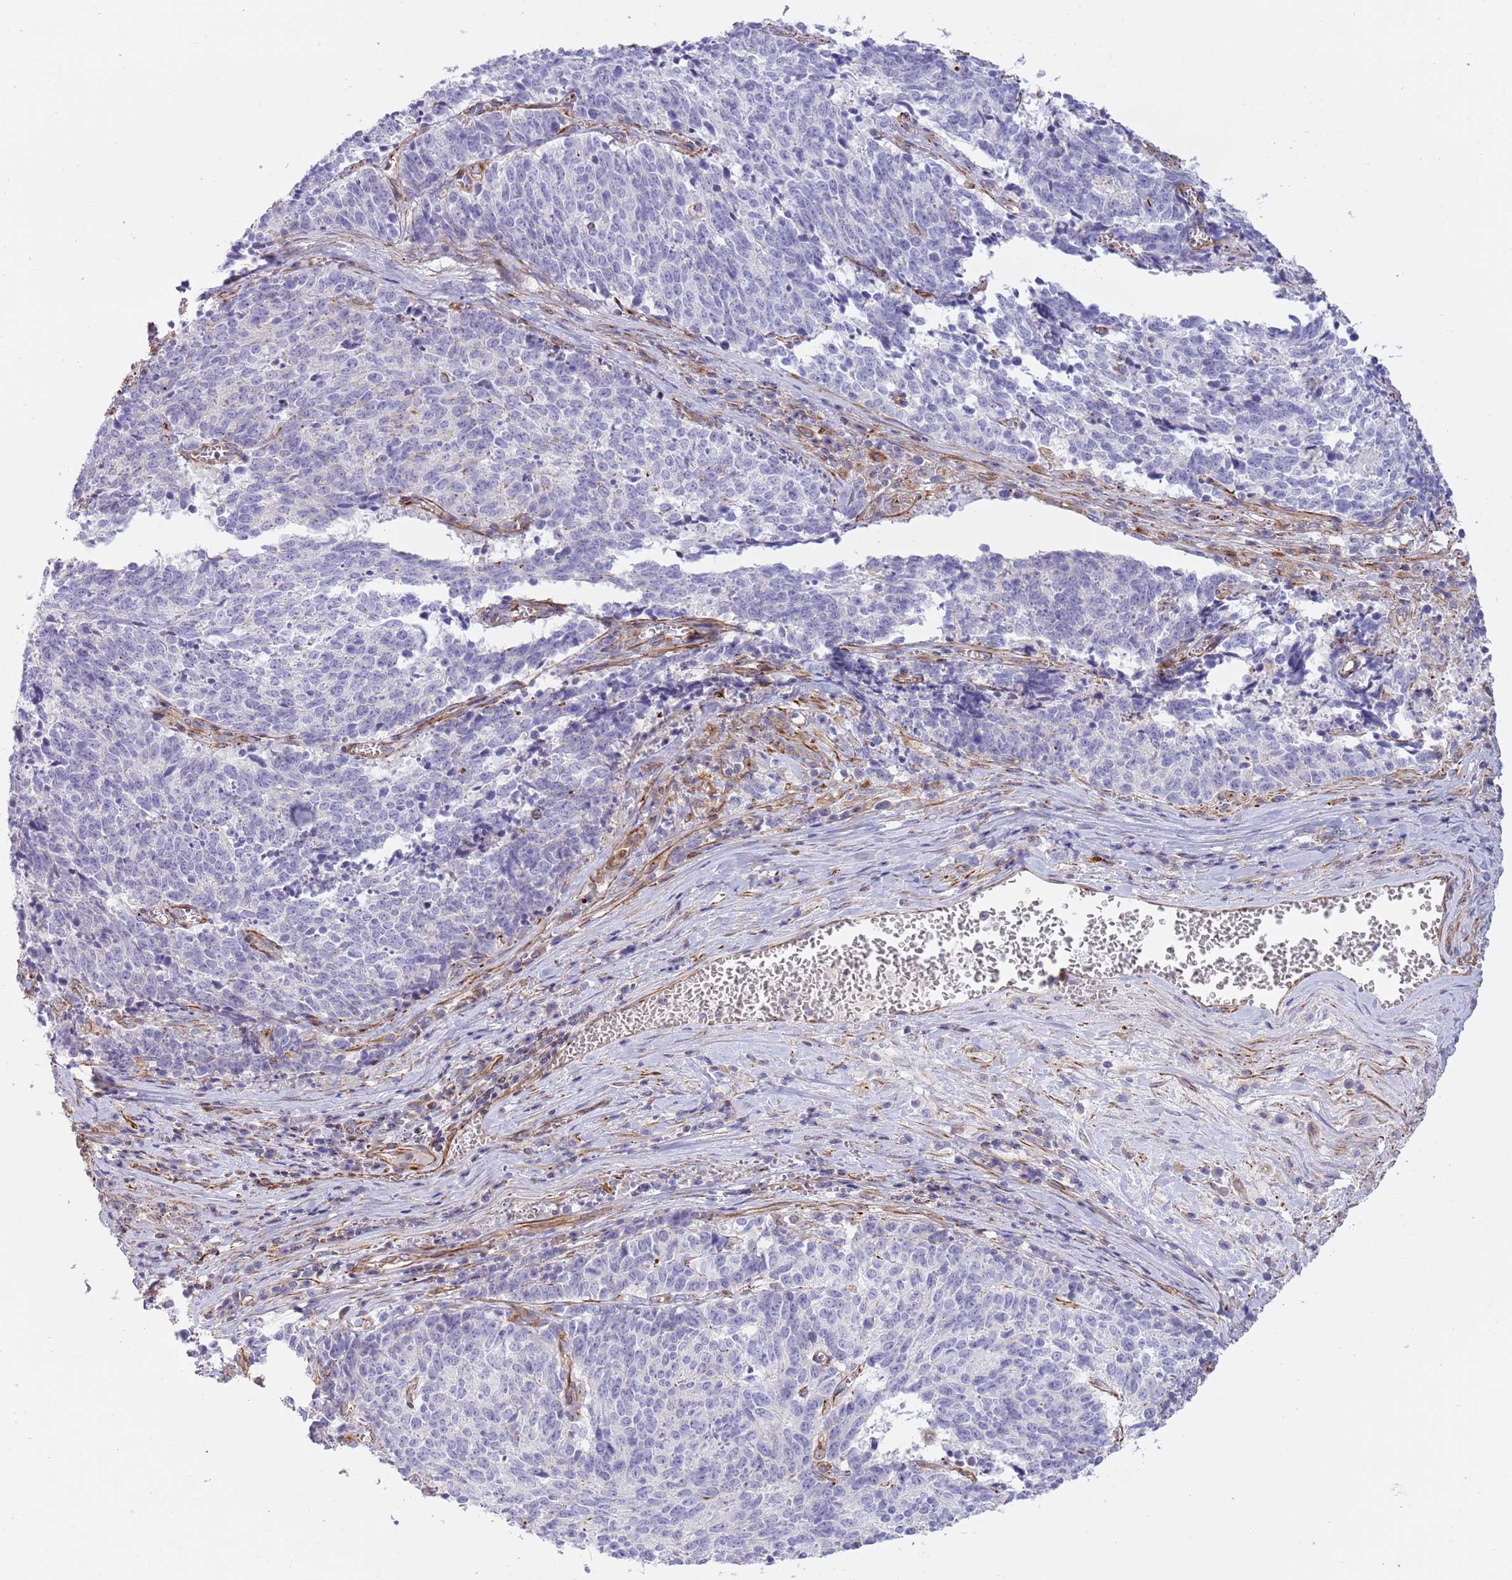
{"staining": {"intensity": "negative", "quantity": "none", "location": "none"}, "tissue": "cervical cancer", "cell_type": "Tumor cells", "image_type": "cancer", "snomed": [{"axis": "morphology", "description": "Squamous cell carcinoma, NOS"}, {"axis": "topography", "description": "Cervix"}], "caption": "A micrograph of human cervical cancer is negative for staining in tumor cells.", "gene": "MOGAT1", "patient": {"sex": "female", "age": 29}}